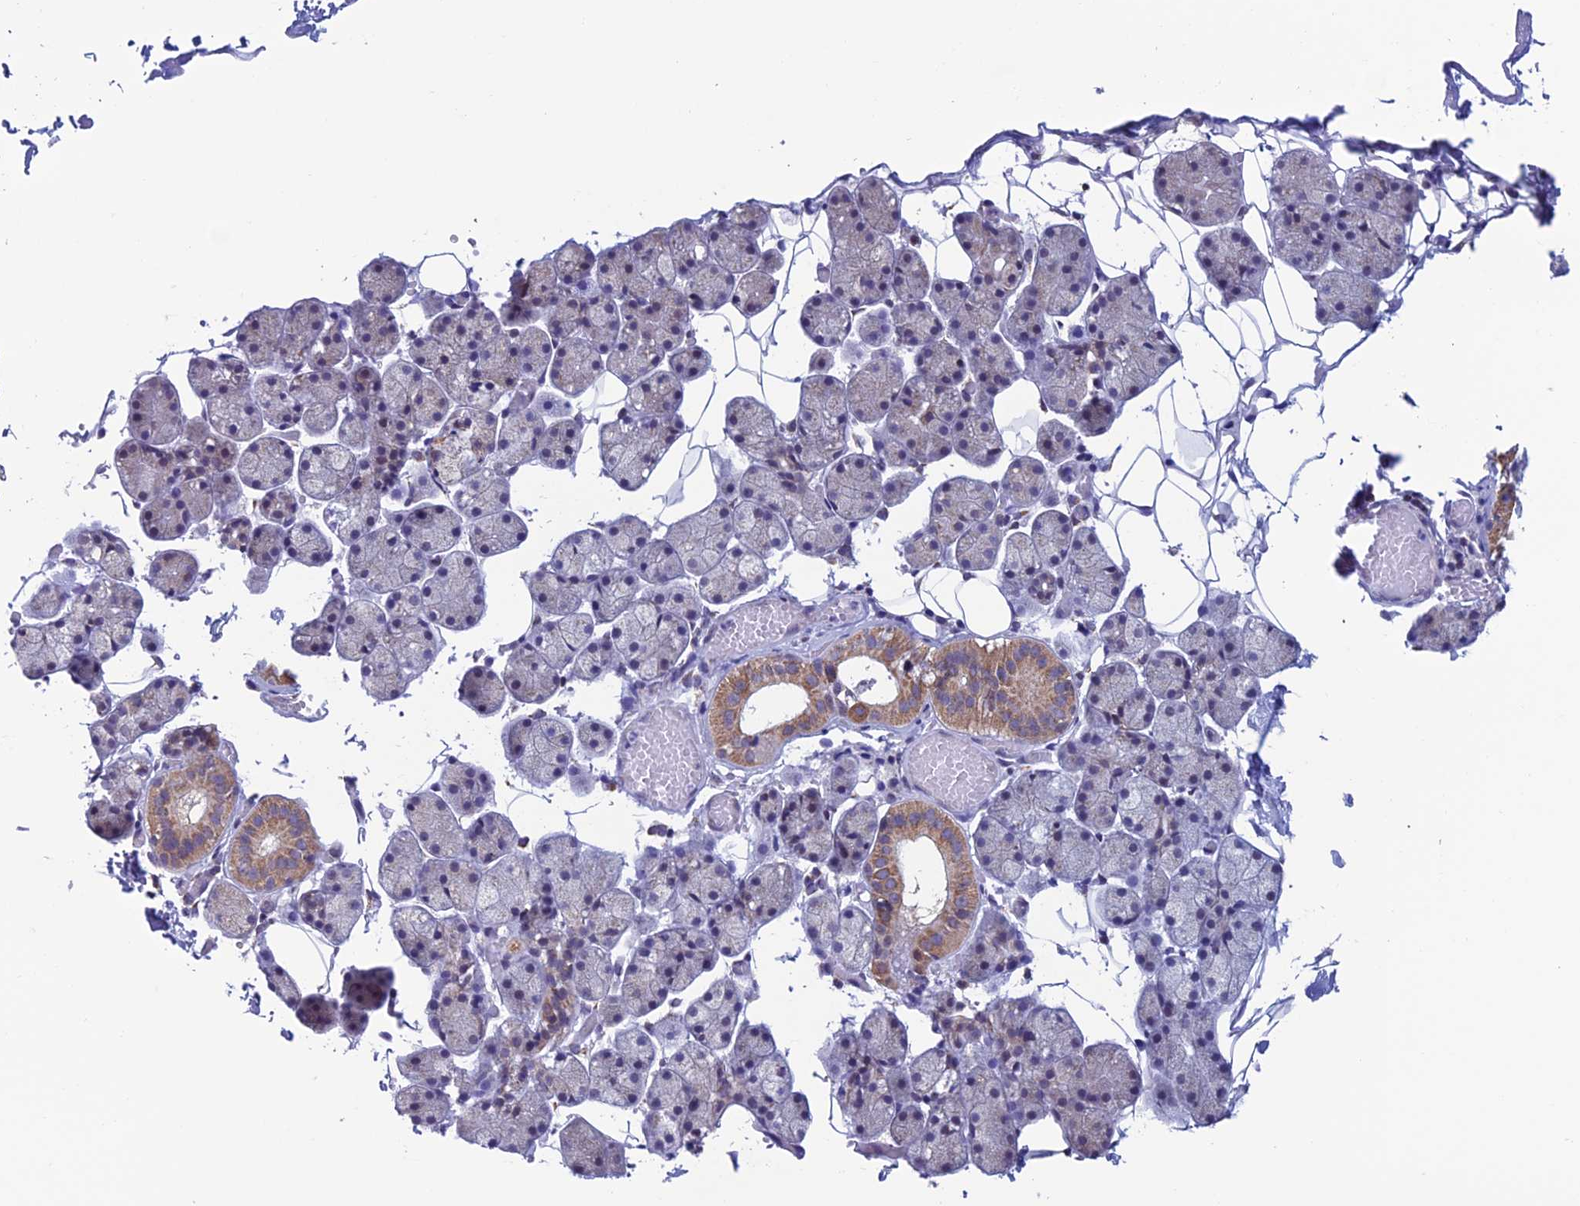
{"staining": {"intensity": "moderate", "quantity": "<25%", "location": "cytoplasmic/membranous"}, "tissue": "salivary gland", "cell_type": "Glandular cells", "image_type": "normal", "snomed": [{"axis": "morphology", "description": "Normal tissue, NOS"}, {"axis": "topography", "description": "Salivary gland"}], "caption": "Immunohistochemical staining of unremarkable human salivary gland reveals low levels of moderate cytoplasmic/membranous staining in about <25% of glandular cells. Ihc stains the protein in brown and the nuclei are stained blue.", "gene": "ZNG1A", "patient": {"sex": "female", "age": 33}}